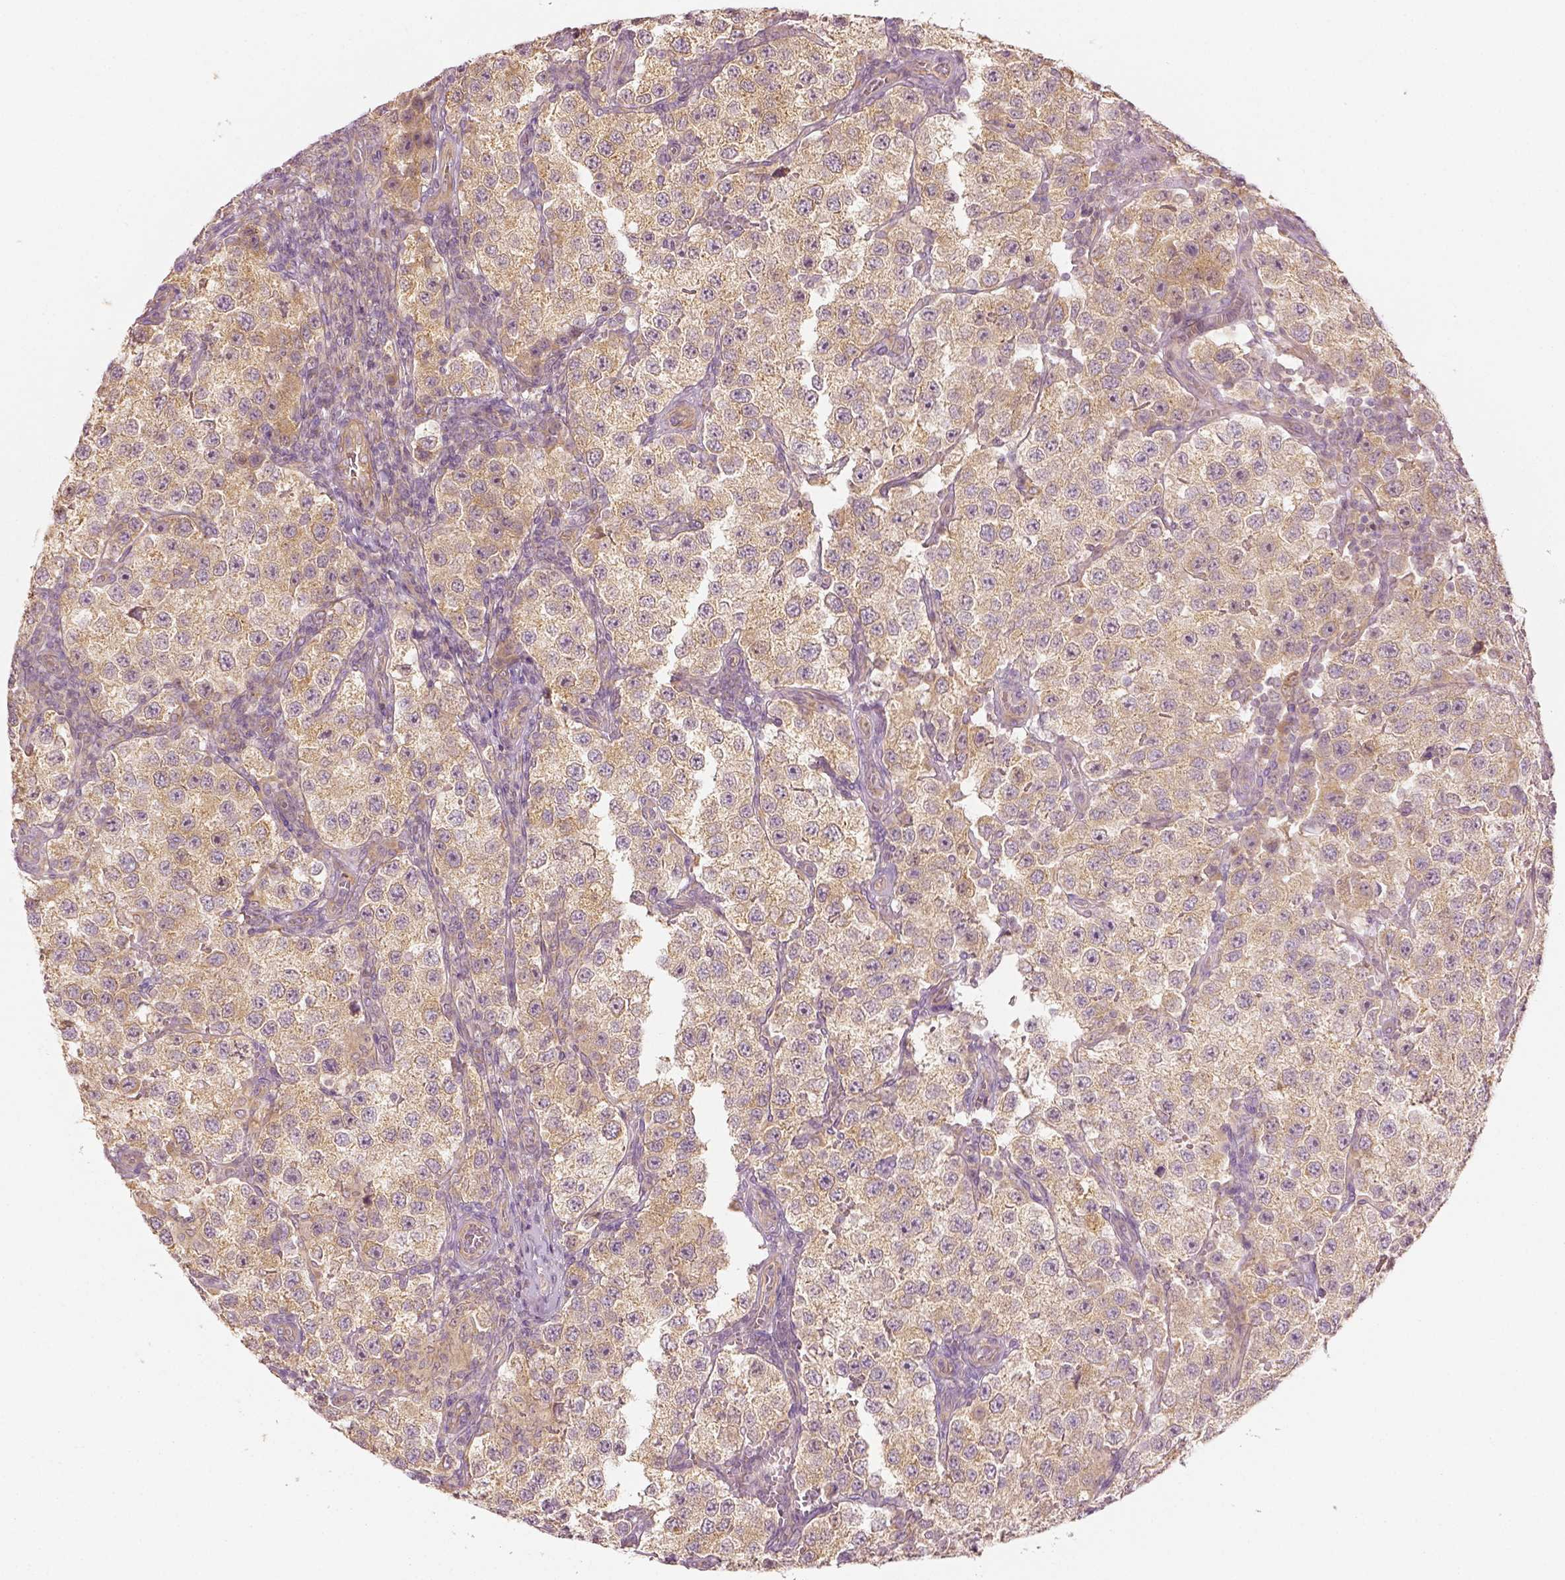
{"staining": {"intensity": "weak", "quantity": ">75%", "location": "cytoplasmic/membranous"}, "tissue": "testis cancer", "cell_type": "Tumor cells", "image_type": "cancer", "snomed": [{"axis": "morphology", "description": "Seminoma, NOS"}, {"axis": "topography", "description": "Testis"}], "caption": "Human testis cancer stained with a brown dye reveals weak cytoplasmic/membranous positive expression in about >75% of tumor cells.", "gene": "PAIP1", "patient": {"sex": "male", "age": 37}}